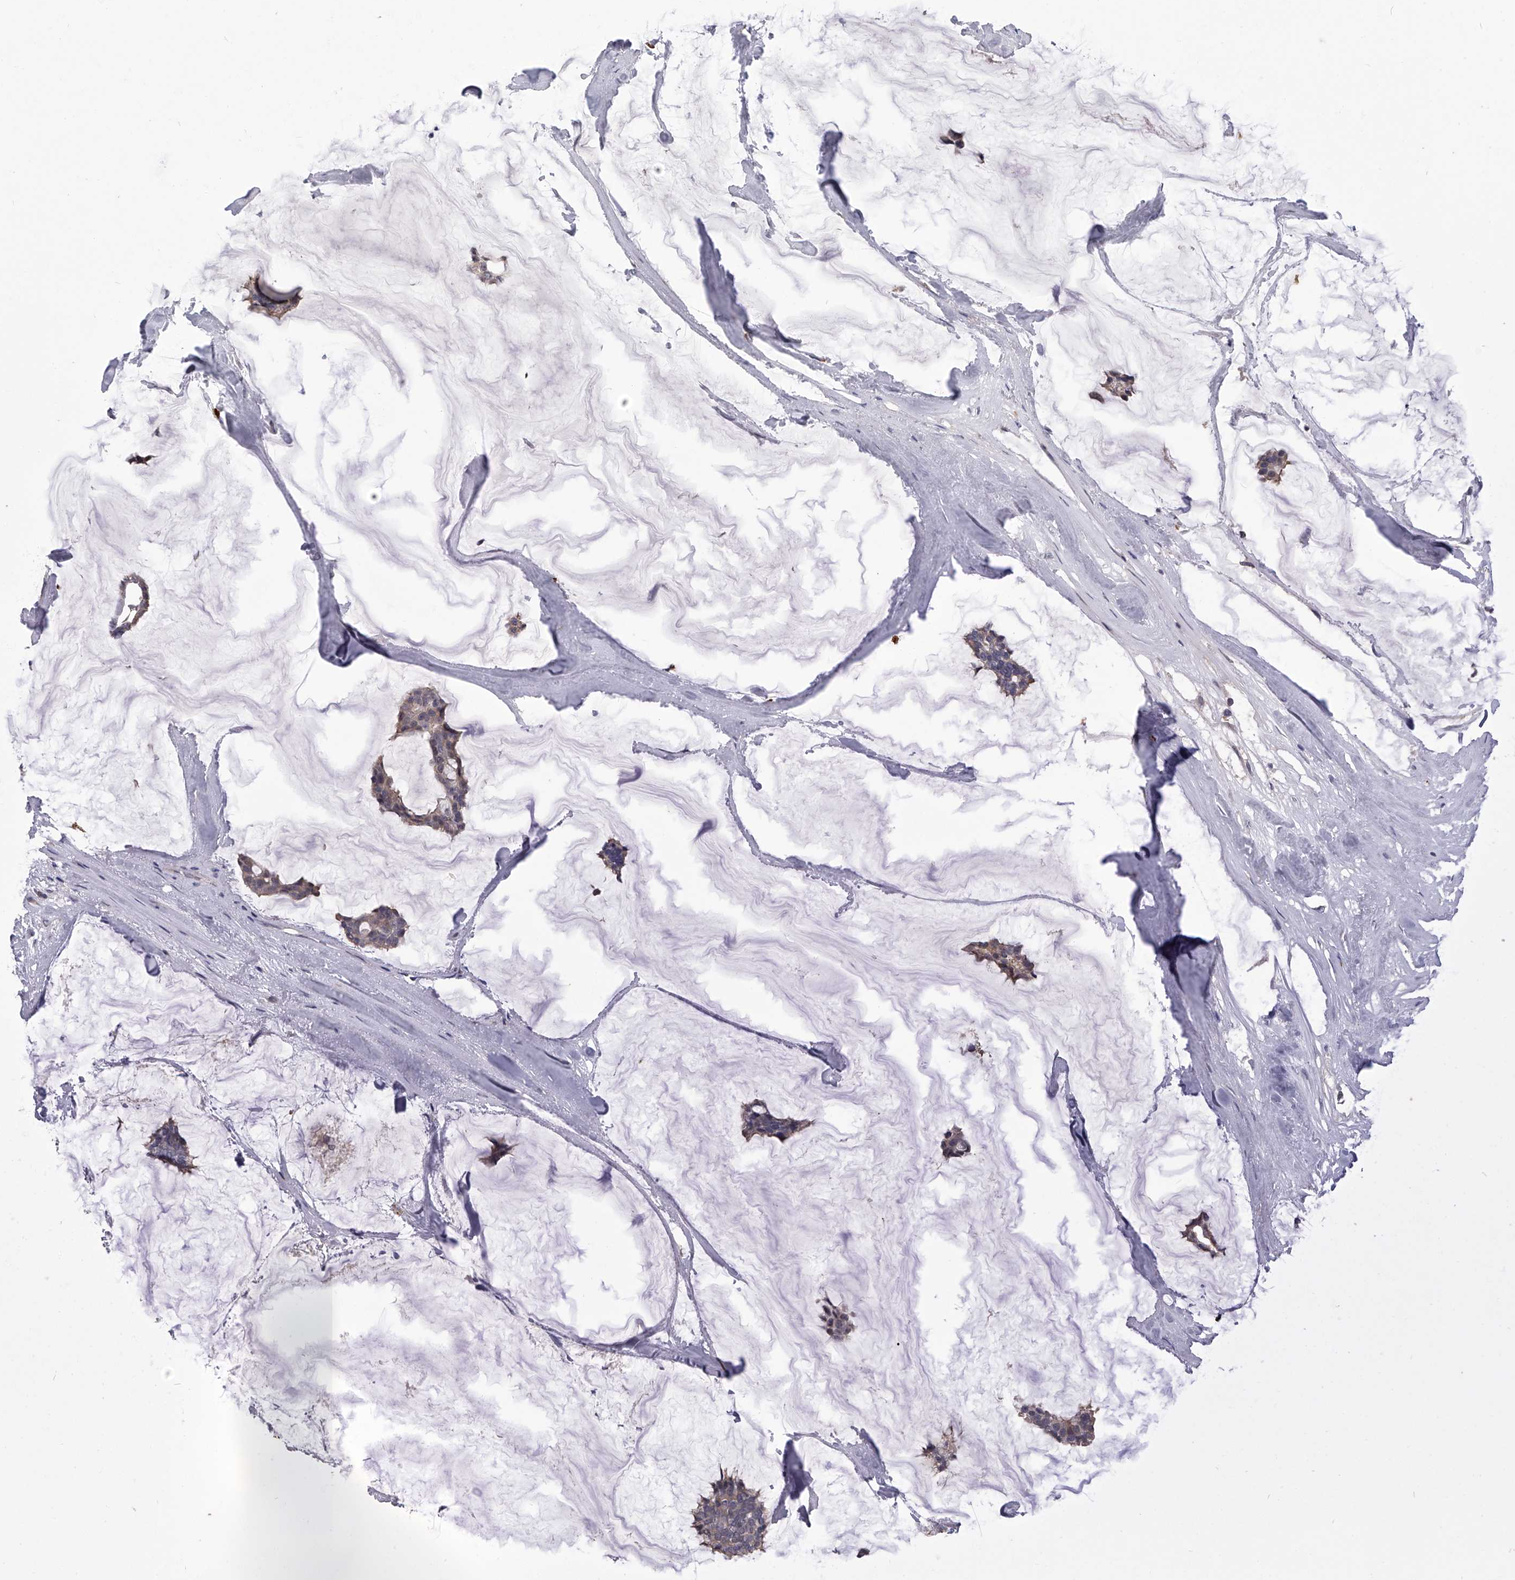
{"staining": {"intensity": "weak", "quantity": "25%-75%", "location": "cytoplasmic/membranous"}, "tissue": "breast cancer", "cell_type": "Tumor cells", "image_type": "cancer", "snomed": [{"axis": "morphology", "description": "Duct carcinoma"}, {"axis": "topography", "description": "Breast"}], "caption": "Immunohistochemical staining of human breast cancer (intraductal carcinoma) displays low levels of weak cytoplasmic/membranous positivity in about 25%-75% of tumor cells.", "gene": "PAN3", "patient": {"sex": "female", "age": 93}}